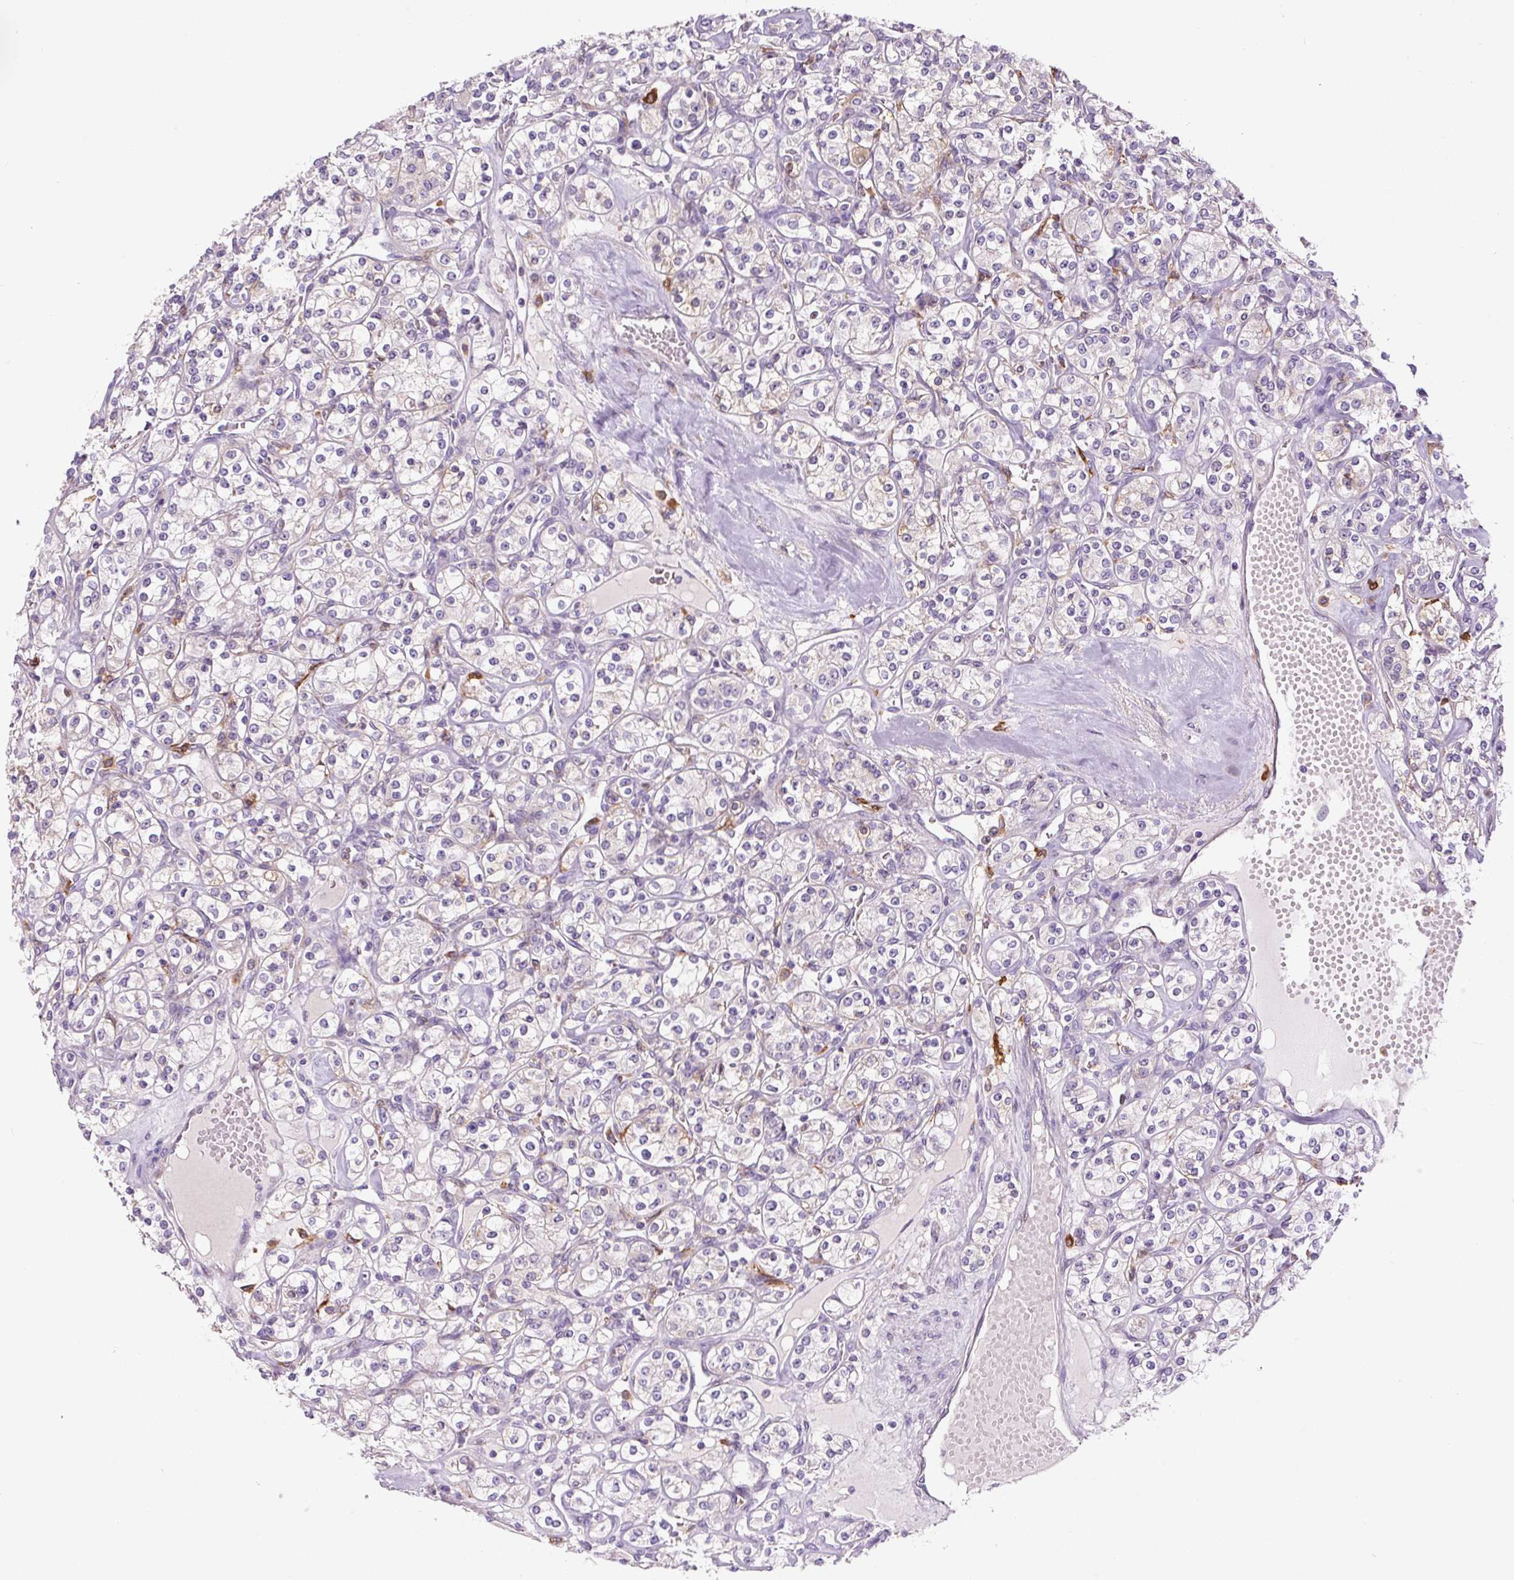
{"staining": {"intensity": "negative", "quantity": "none", "location": "none"}, "tissue": "renal cancer", "cell_type": "Tumor cells", "image_type": "cancer", "snomed": [{"axis": "morphology", "description": "Adenocarcinoma, NOS"}, {"axis": "topography", "description": "Kidney"}], "caption": "High magnification brightfield microscopy of renal cancer (adenocarcinoma) stained with DAB (3,3'-diaminobenzidine) (brown) and counterstained with hematoxylin (blue): tumor cells show no significant expression.", "gene": "FUT10", "patient": {"sex": "male", "age": 77}}